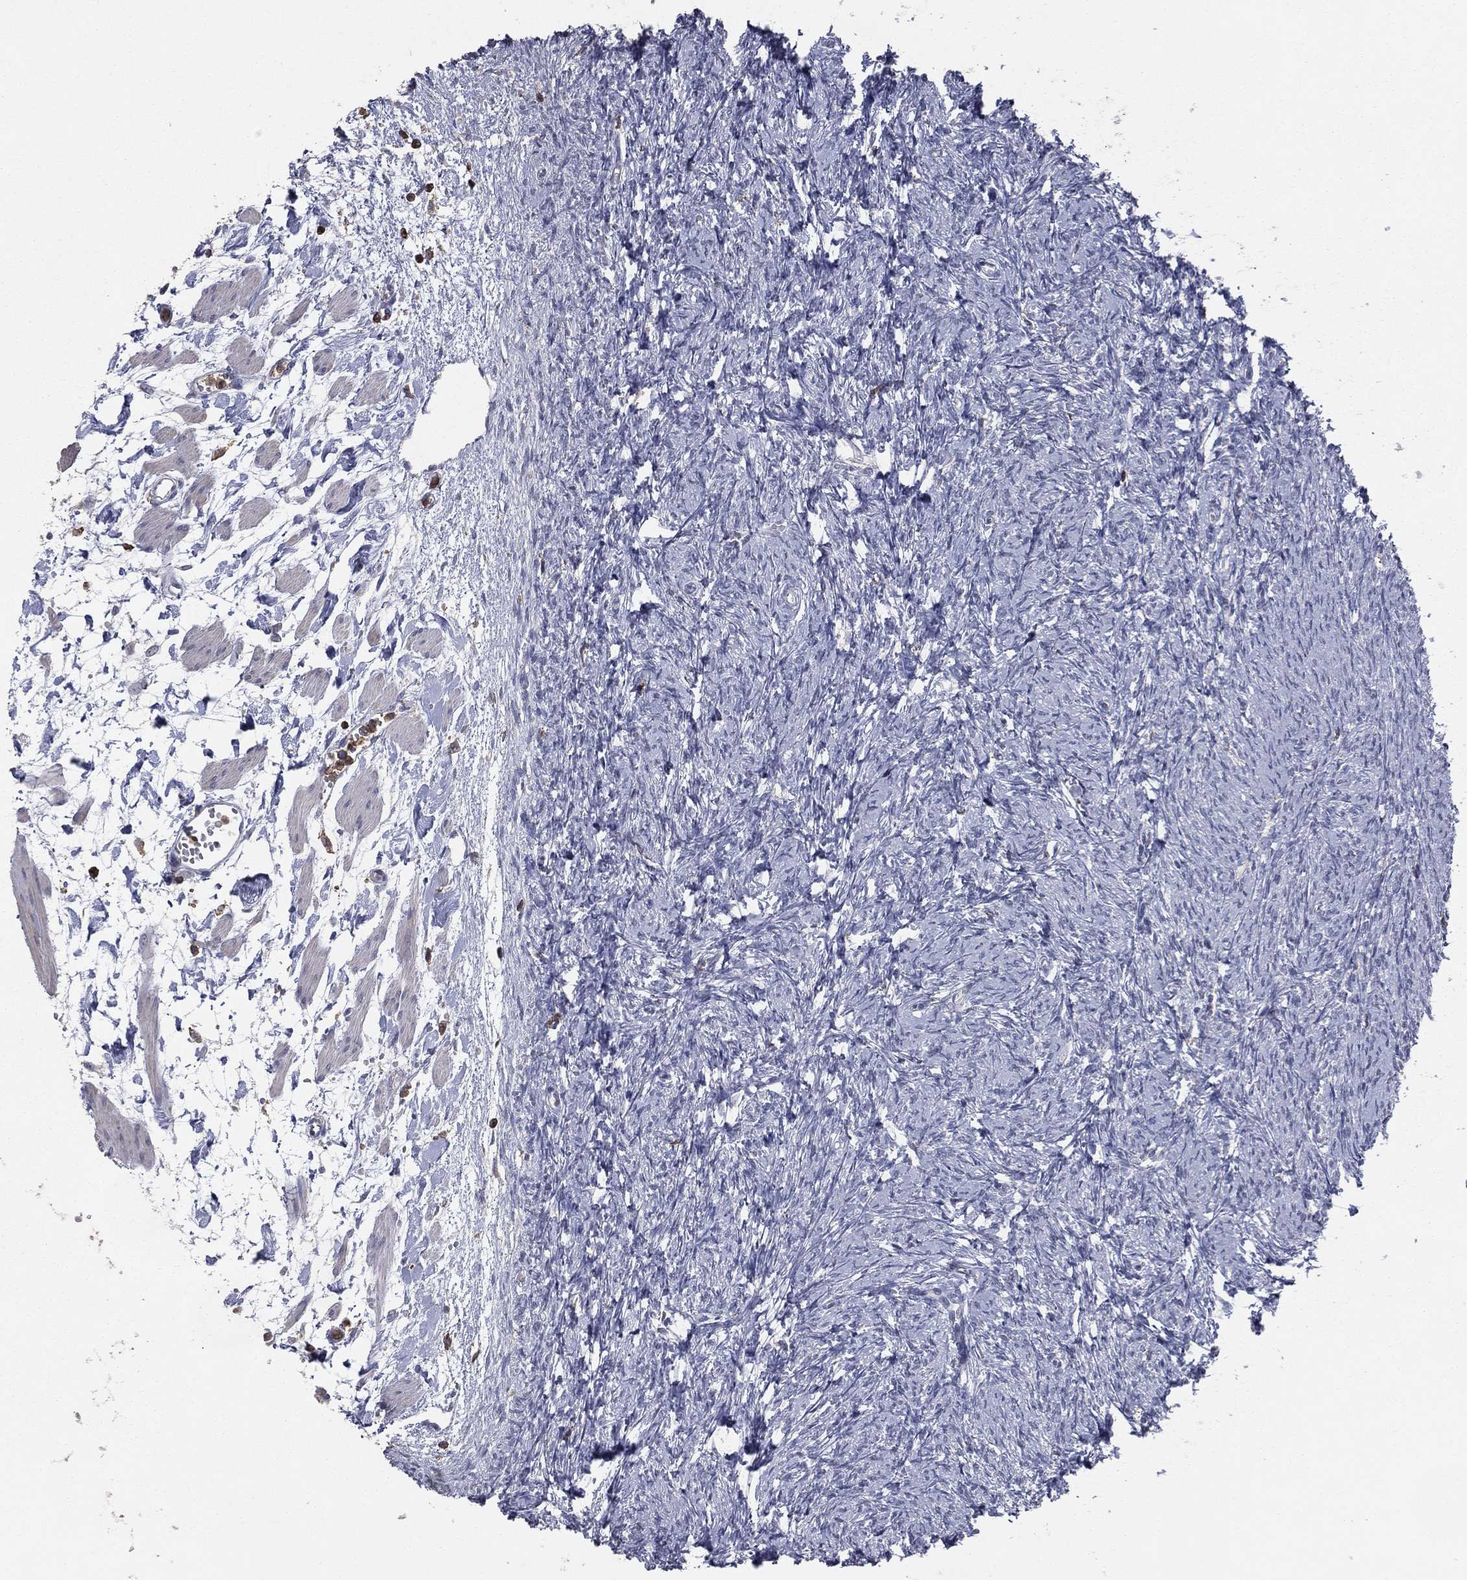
{"staining": {"intensity": "moderate", "quantity": ">75%", "location": "cytoplasmic/membranous"}, "tissue": "ovary", "cell_type": "Follicle cells", "image_type": "normal", "snomed": [{"axis": "morphology", "description": "Normal tissue, NOS"}, {"axis": "topography", "description": "Fallopian tube"}, {"axis": "topography", "description": "Ovary"}], "caption": "An image showing moderate cytoplasmic/membranous positivity in approximately >75% of follicle cells in benign ovary, as visualized by brown immunohistochemical staining.", "gene": "PSTPIP1", "patient": {"sex": "female", "age": 33}}